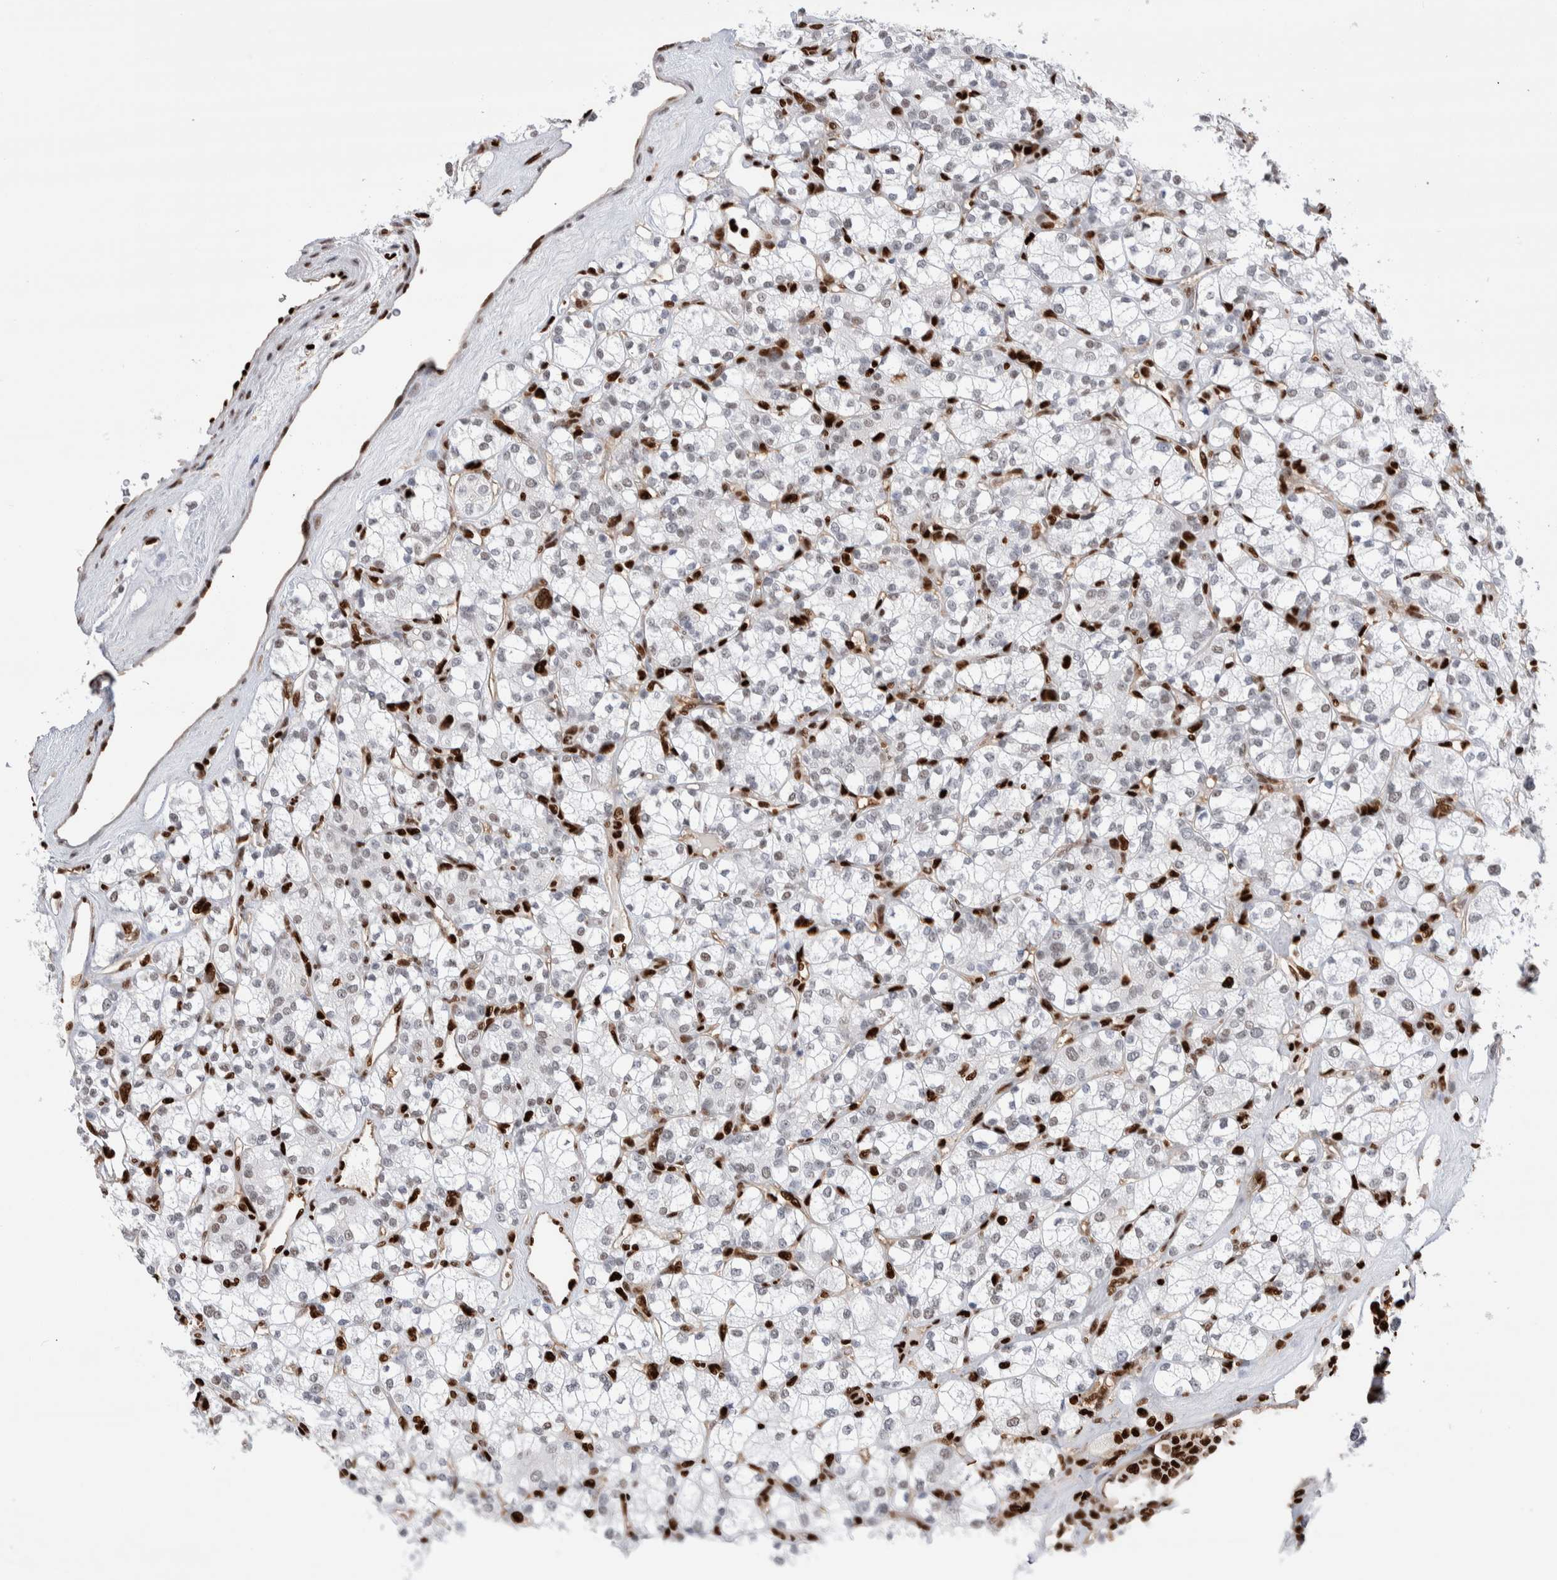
{"staining": {"intensity": "weak", "quantity": "<25%", "location": "nuclear"}, "tissue": "renal cancer", "cell_type": "Tumor cells", "image_type": "cancer", "snomed": [{"axis": "morphology", "description": "Adenocarcinoma, NOS"}, {"axis": "topography", "description": "Kidney"}], "caption": "Photomicrograph shows no significant protein expression in tumor cells of renal adenocarcinoma.", "gene": "RNASEK-C17orf49", "patient": {"sex": "male", "age": 77}}